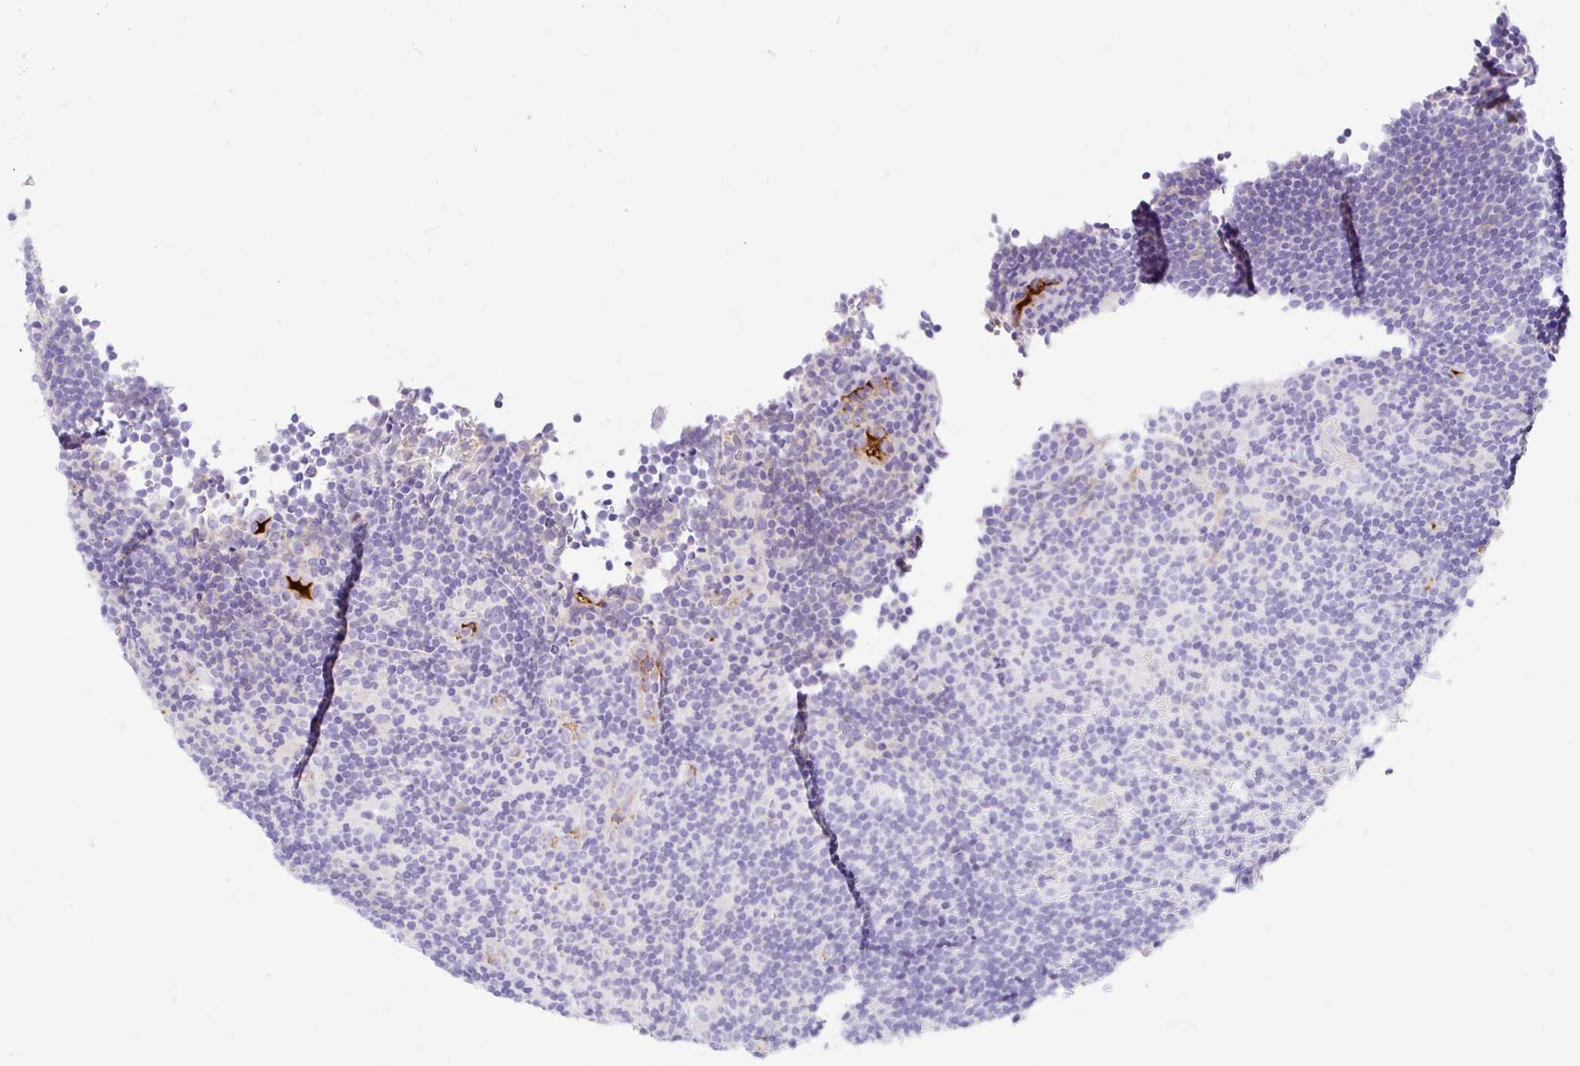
{"staining": {"intensity": "negative", "quantity": "none", "location": "none"}, "tissue": "lymphoma", "cell_type": "Tumor cells", "image_type": "cancer", "snomed": [{"axis": "morphology", "description": "Hodgkin's disease, NOS"}, {"axis": "topography", "description": "Lymph node"}], "caption": "The image displays no significant expression in tumor cells of lymphoma.", "gene": "APOC4-APOC2", "patient": {"sex": "female", "age": 57}}